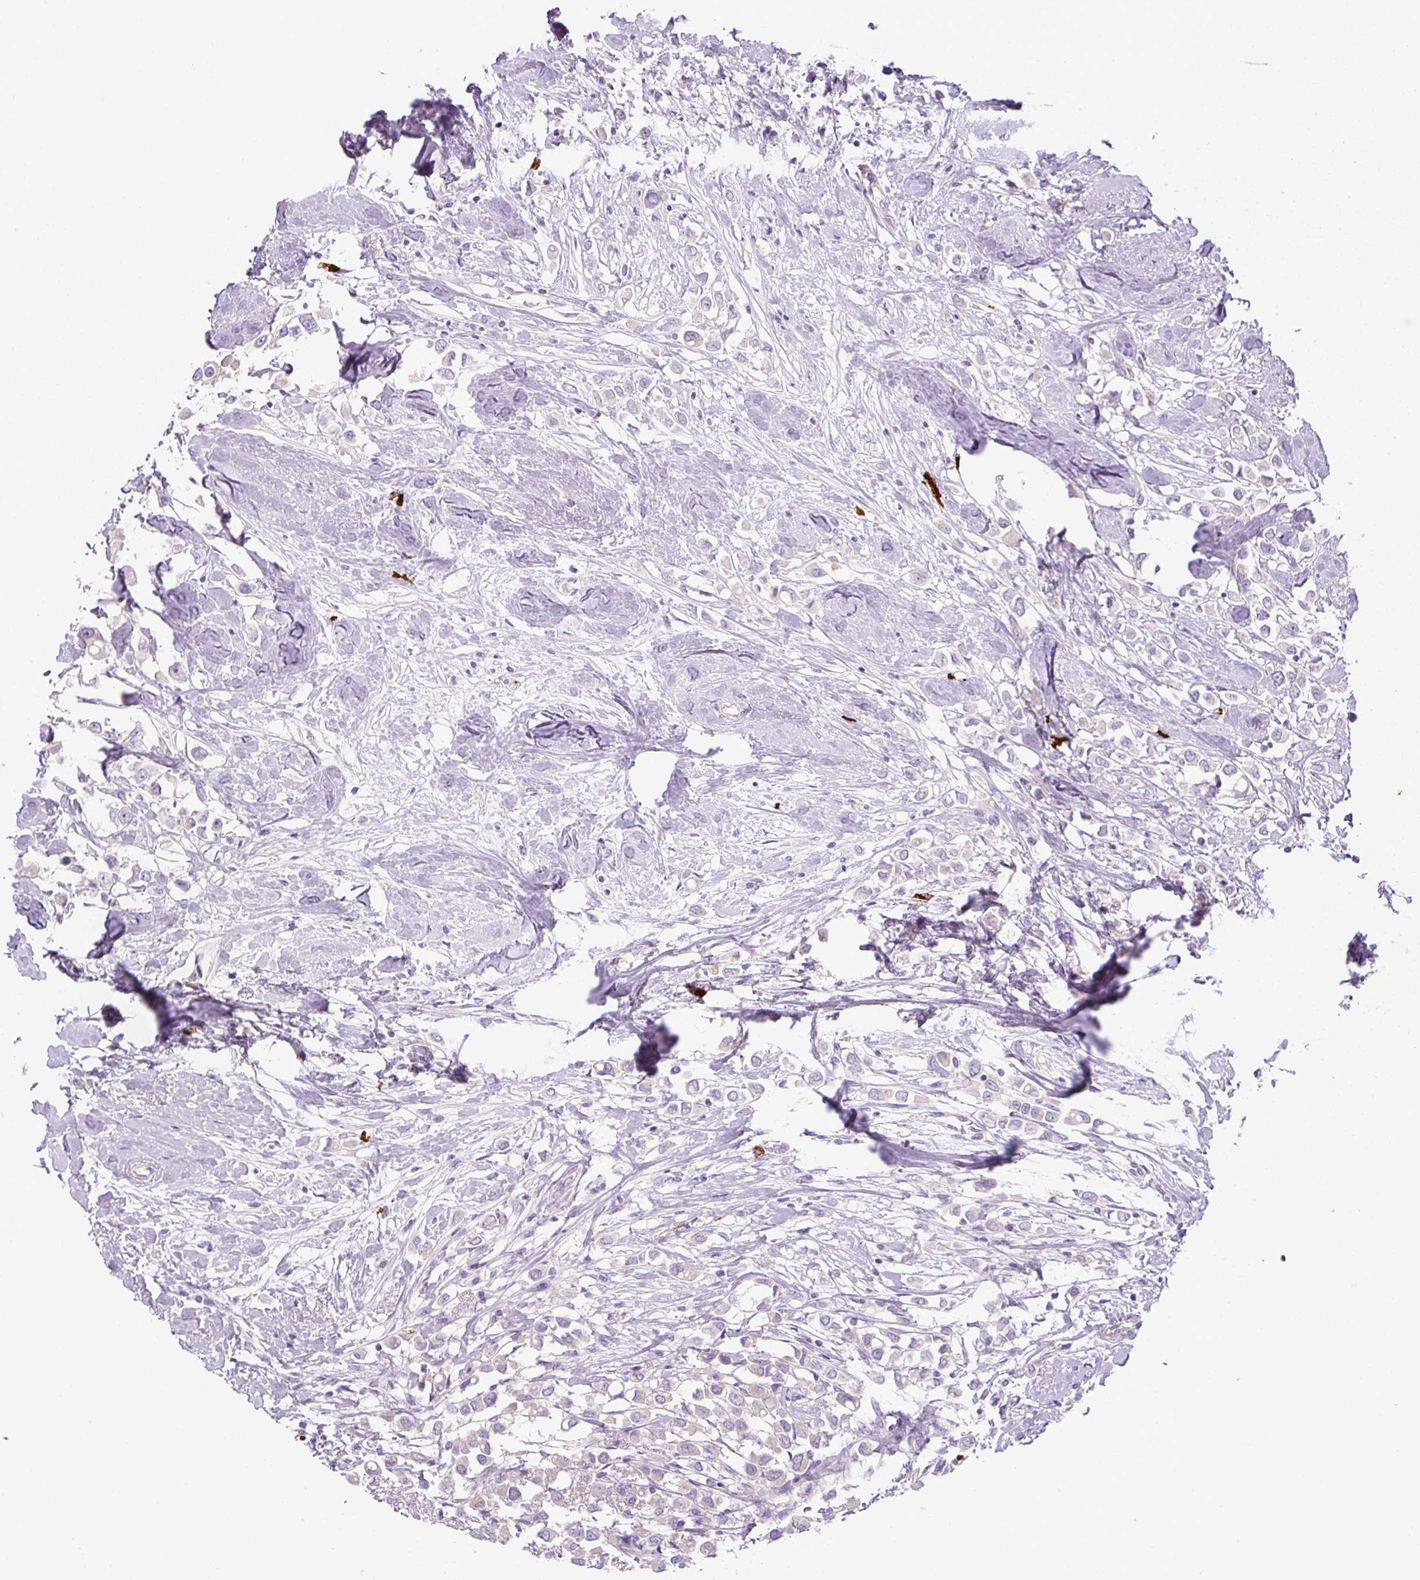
{"staining": {"intensity": "negative", "quantity": "none", "location": "none"}, "tissue": "breast cancer", "cell_type": "Tumor cells", "image_type": "cancer", "snomed": [{"axis": "morphology", "description": "Duct carcinoma"}, {"axis": "topography", "description": "Breast"}], "caption": "The IHC histopathology image has no significant staining in tumor cells of intraductal carcinoma (breast) tissue.", "gene": "ADAMTS19", "patient": {"sex": "female", "age": 61}}